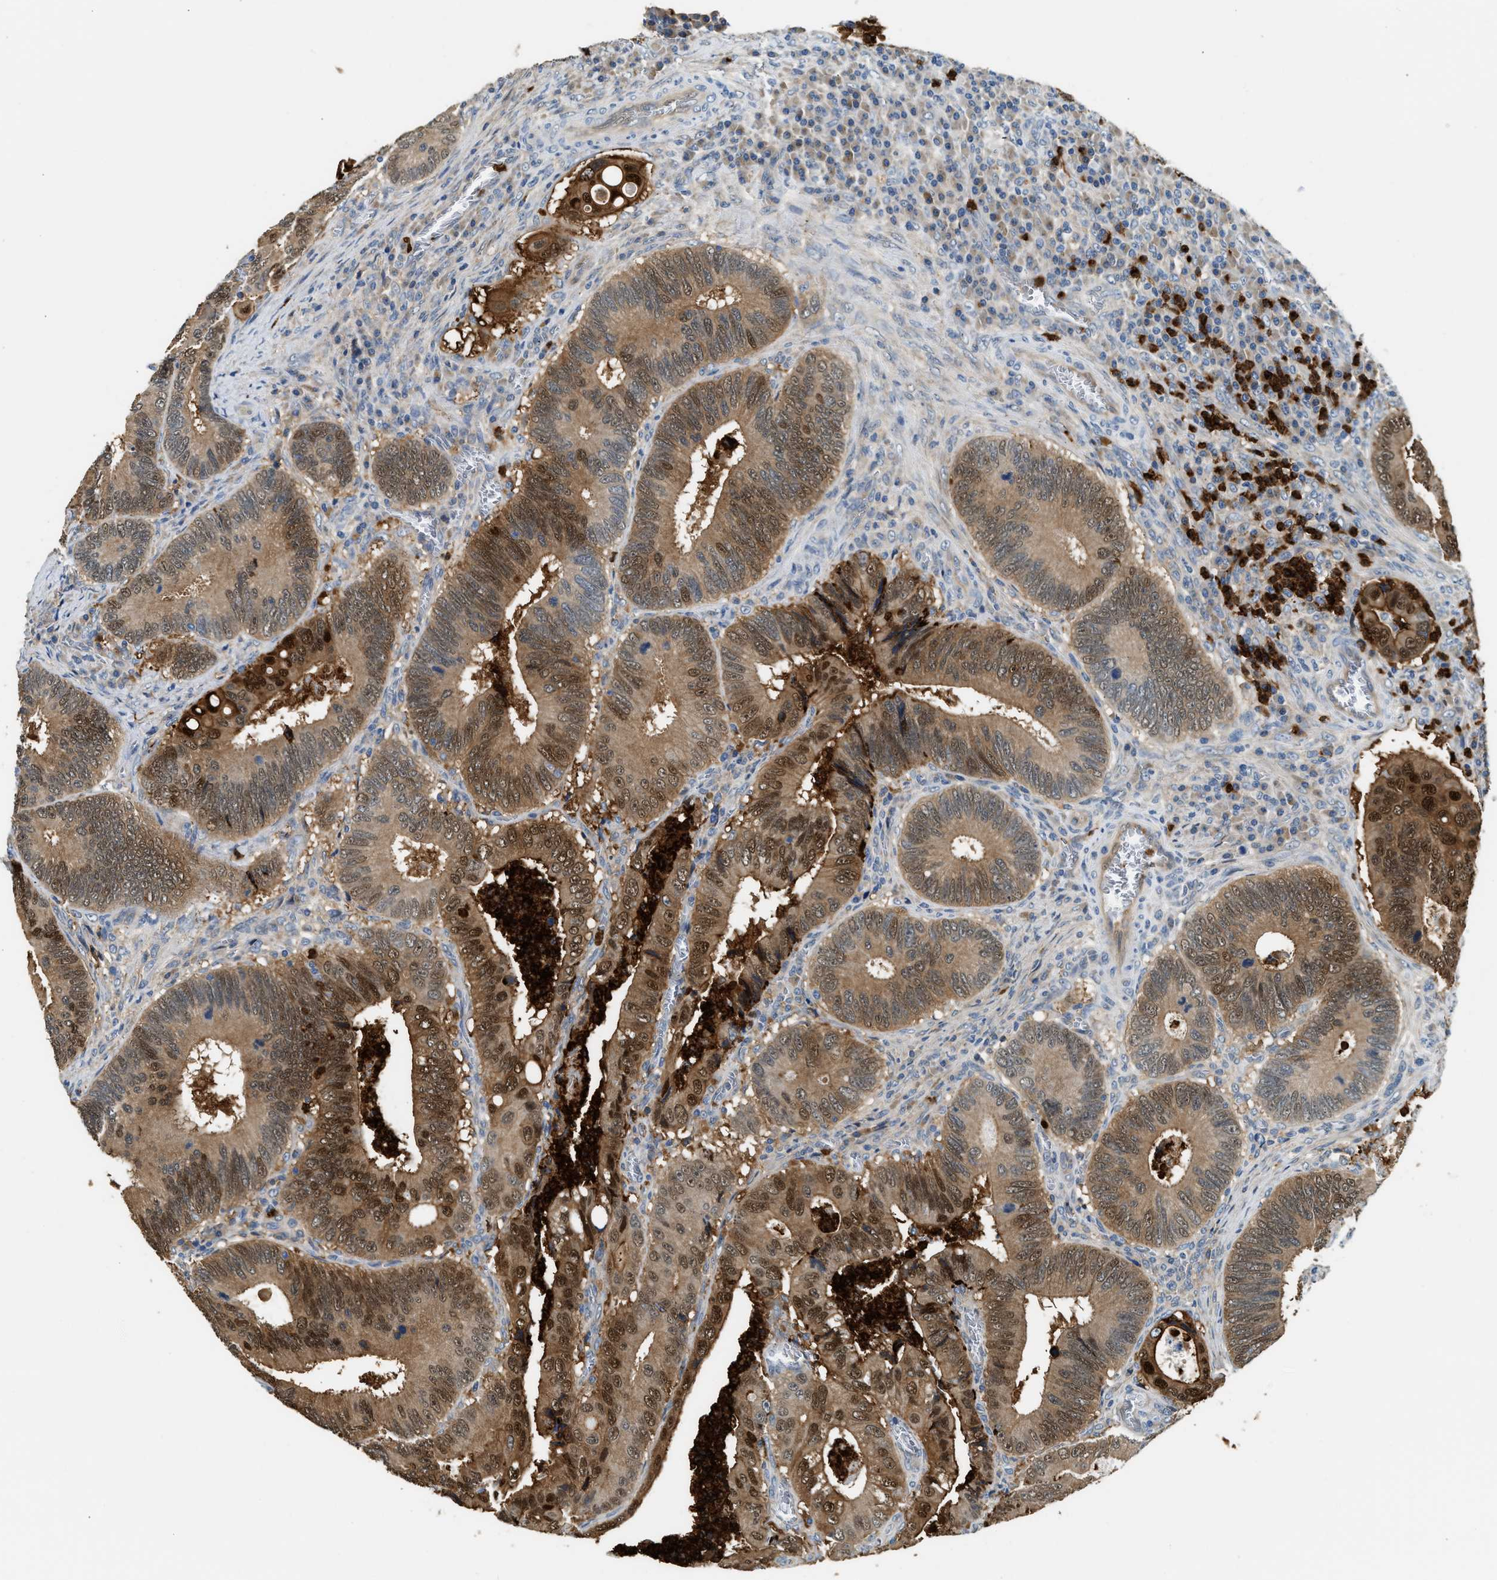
{"staining": {"intensity": "strong", "quantity": "25%-75%", "location": "cytoplasmic/membranous,nuclear"}, "tissue": "colorectal cancer", "cell_type": "Tumor cells", "image_type": "cancer", "snomed": [{"axis": "morphology", "description": "Inflammation, NOS"}, {"axis": "morphology", "description": "Adenocarcinoma, NOS"}, {"axis": "topography", "description": "Colon"}], "caption": "High-power microscopy captured an immunohistochemistry histopathology image of adenocarcinoma (colorectal), revealing strong cytoplasmic/membranous and nuclear staining in approximately 25%-75% of tumor cells. (DAB = brown stain, brightfield microscopy at high magnification).", "gene": "ANXA3", "patient": {"sex": "male", "age": 72}}